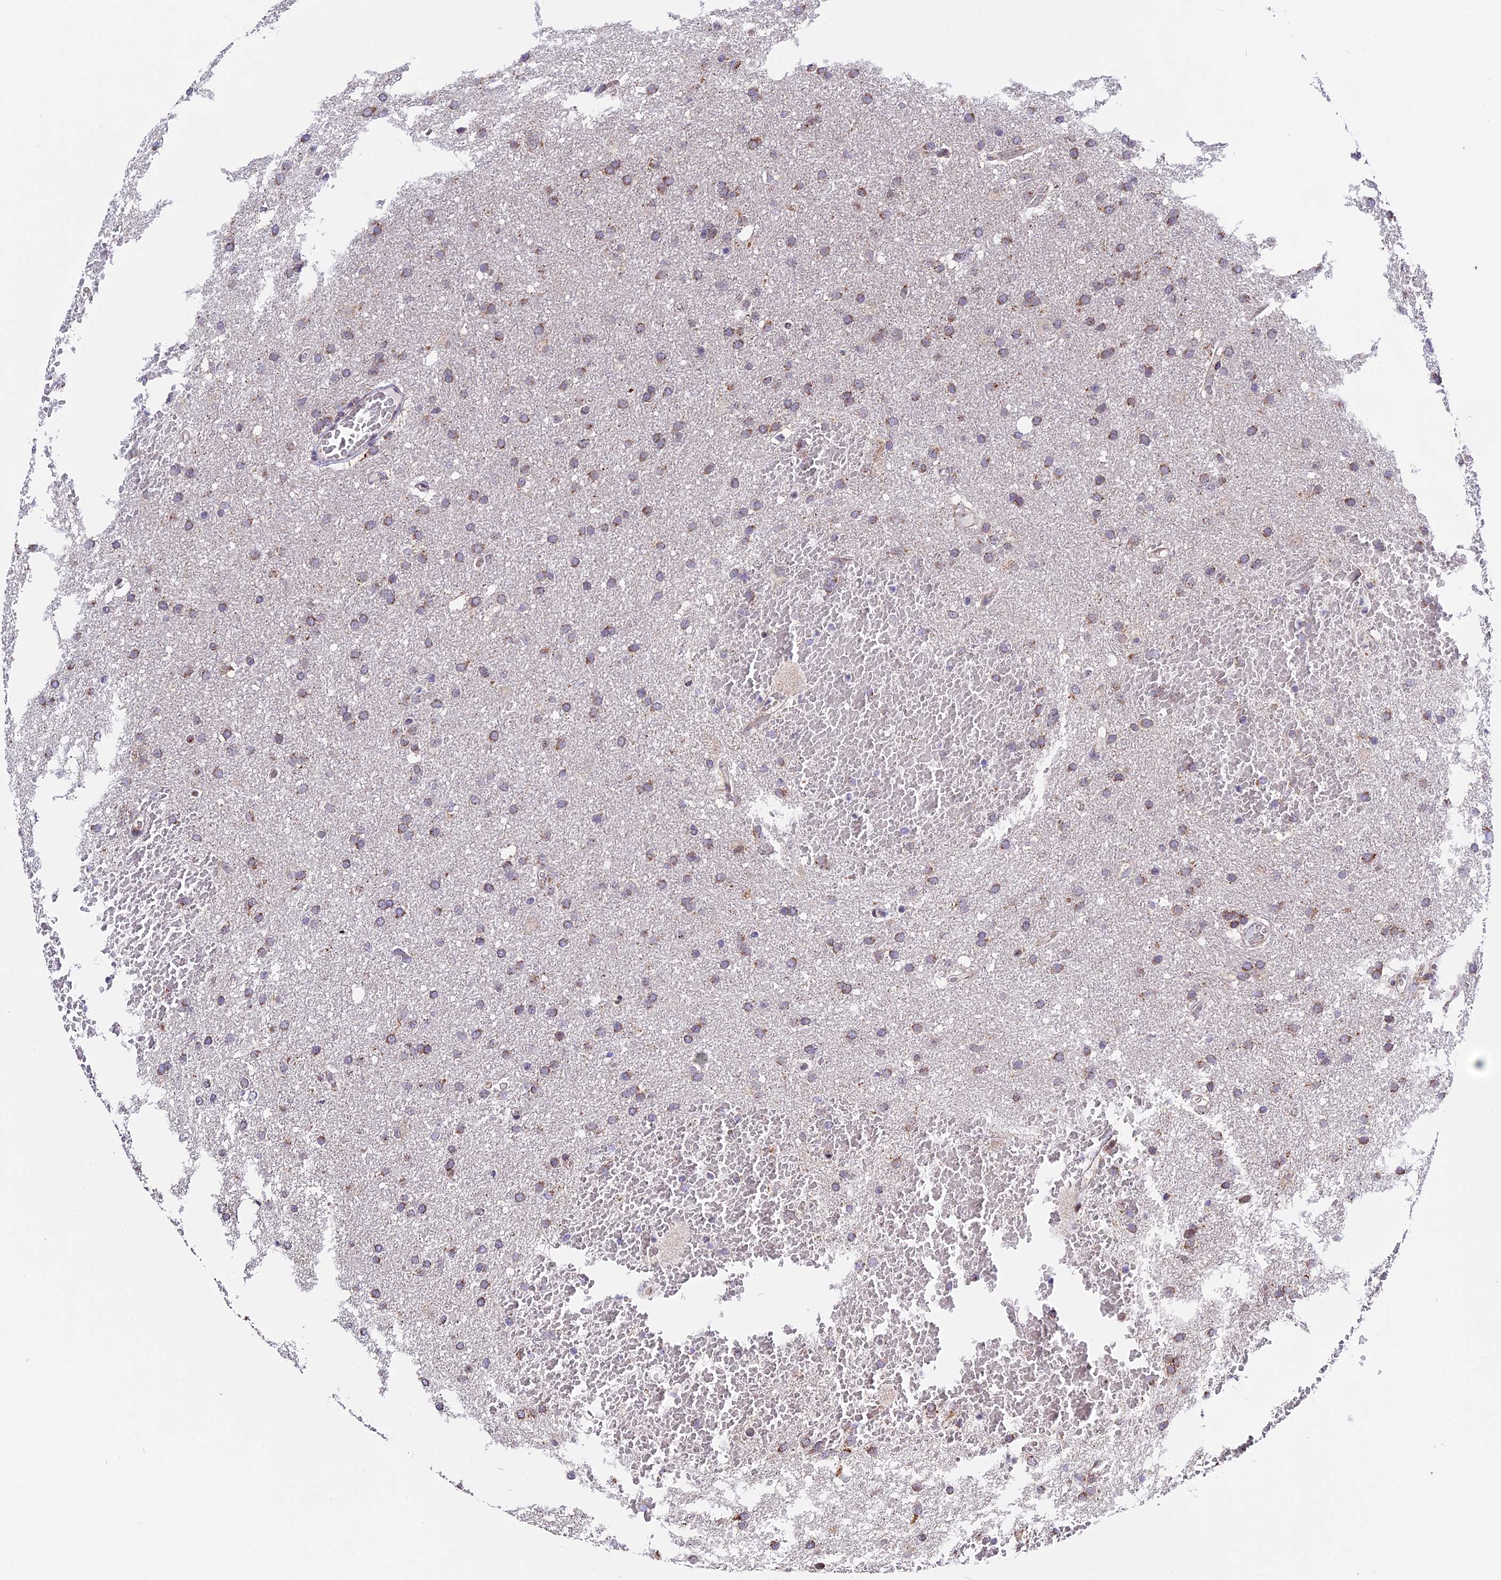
{"staining": {"intensity": "moderate", "quantity": ">75%", "location": "cytoplasmic/membranous"}, "tissue": "glioma", "cell_type": "Tumor cells", "image_type": "cancer", "snomed": [{"axis": "morphology", "description": "Glioma, malignant, High grade"}, {"axis": "topography", "description": "Cerebral cortex"}], "caption": "The histopathology image displays immunohistochemical staining of glioma. There is moderate cytoplasmic/membranous staining is appreciated in approximately >75% of tumor cells. (DAB (3,3'-diaminobenzidine) = brown stain, brightfield microscopy at high magnification).", "gene": "FAM174C", "patient": {"sex": "female", "age": 36}}